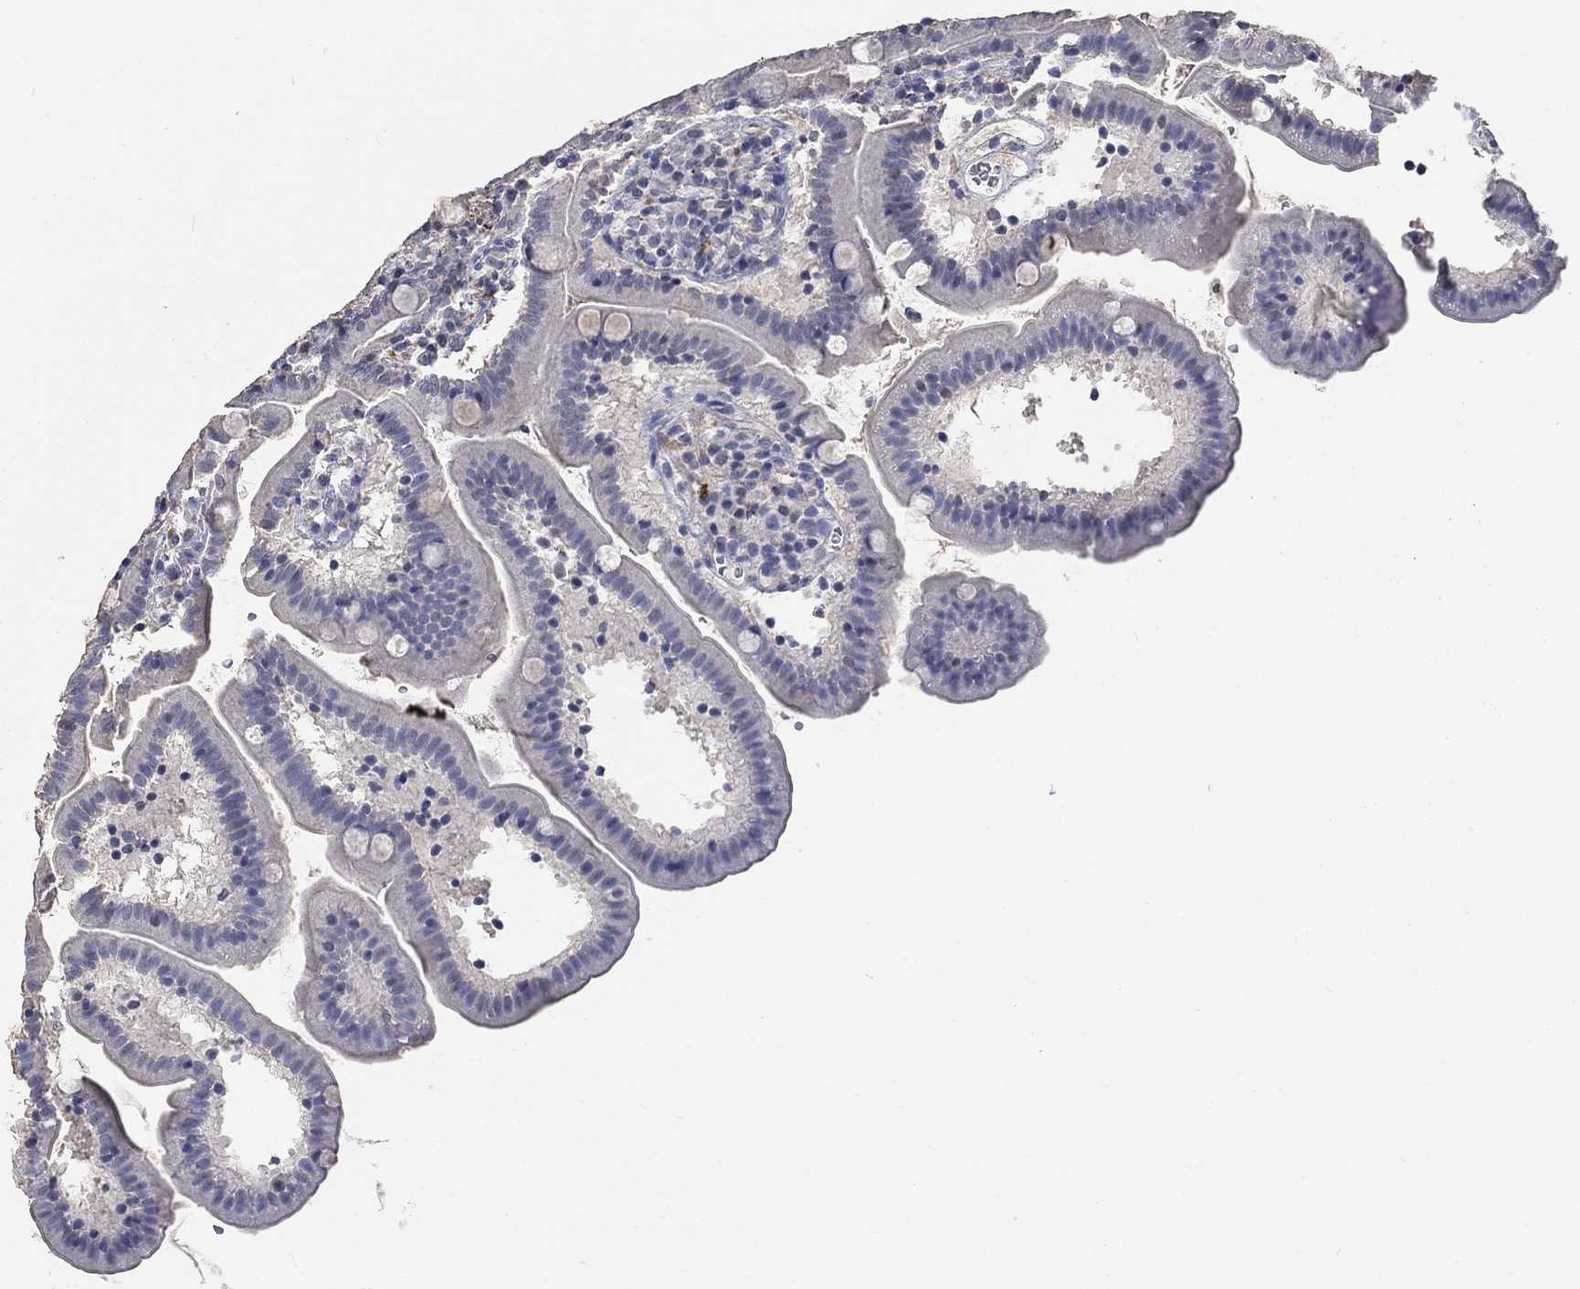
{"staining": {"intensity": "negative", "quantity": "none", "location": "none"}, "tissue": "duodenum", "cell_type": "Glandular cells", "image_type": "normal", "snomed": [{"axis": "morphology", "description": "Normal tissue, NOS"}, {"axis": "topography", "description": "Duodenum"}], "caption": "Immunohistochemistry photomicrograph of unremarkable duodenum stained for a protein (brown), which reveals no positivity in glandular cells.", "gene": "ZBTB18", "patient": {"sex": "female", "age": 67}}